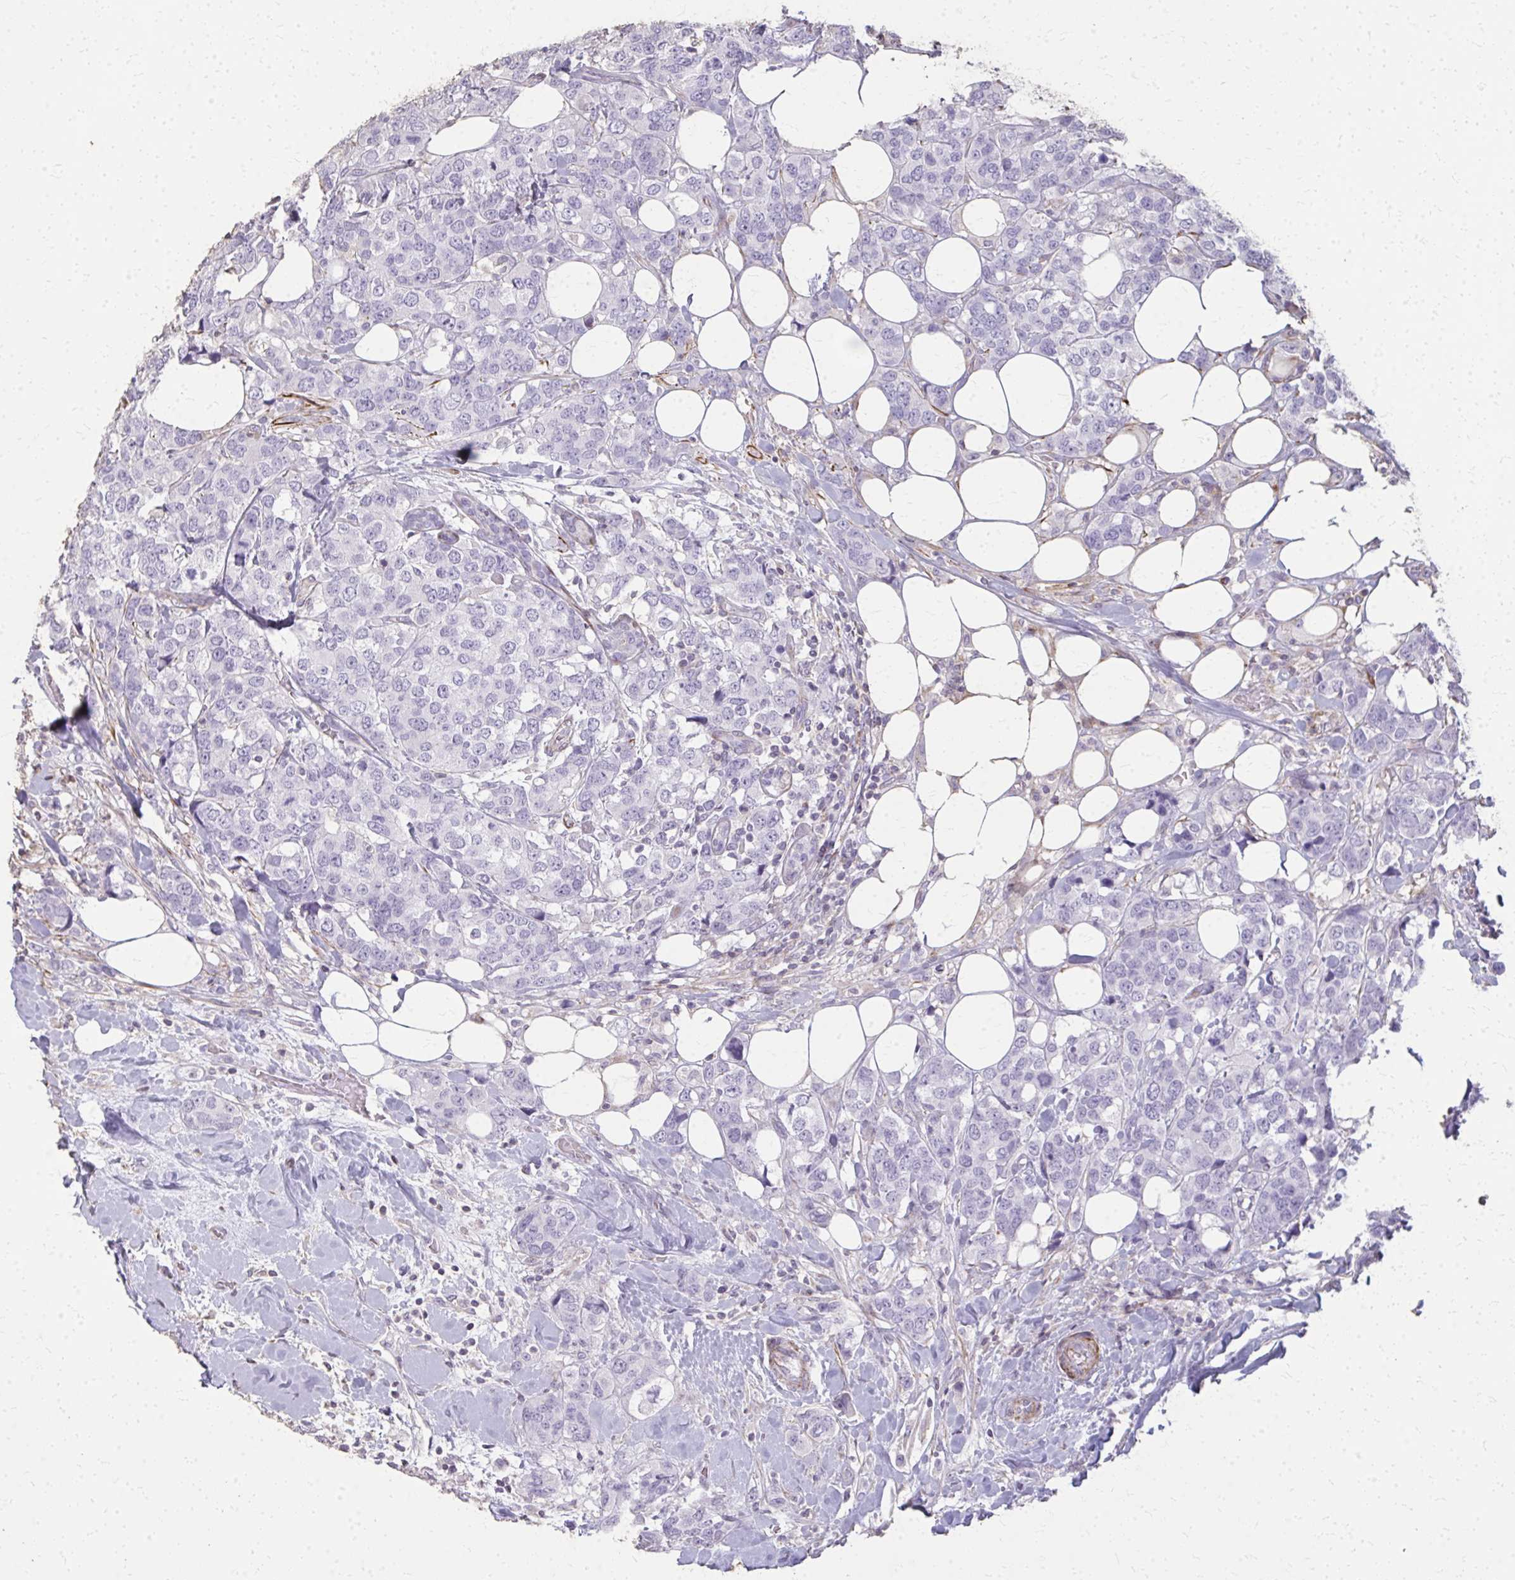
{"staining": {"intensity": "negative", "quantity": "none", "location": "none"}, "tissue": "breast cancer", "cell_type": "Tumor cells", "image_type": "cancer", "snomed": [{"axis": "morphology", "description": "Lobular carcinoma"}, {"axis": "topography", "description": "Breast"}], "caption": "Lobular carcinoma (breast) was stained to show a protein in brown. There is no significant expression in tumor cells.", "gene": "TENM4", "patient": {"sex": "female", "age": 59}}